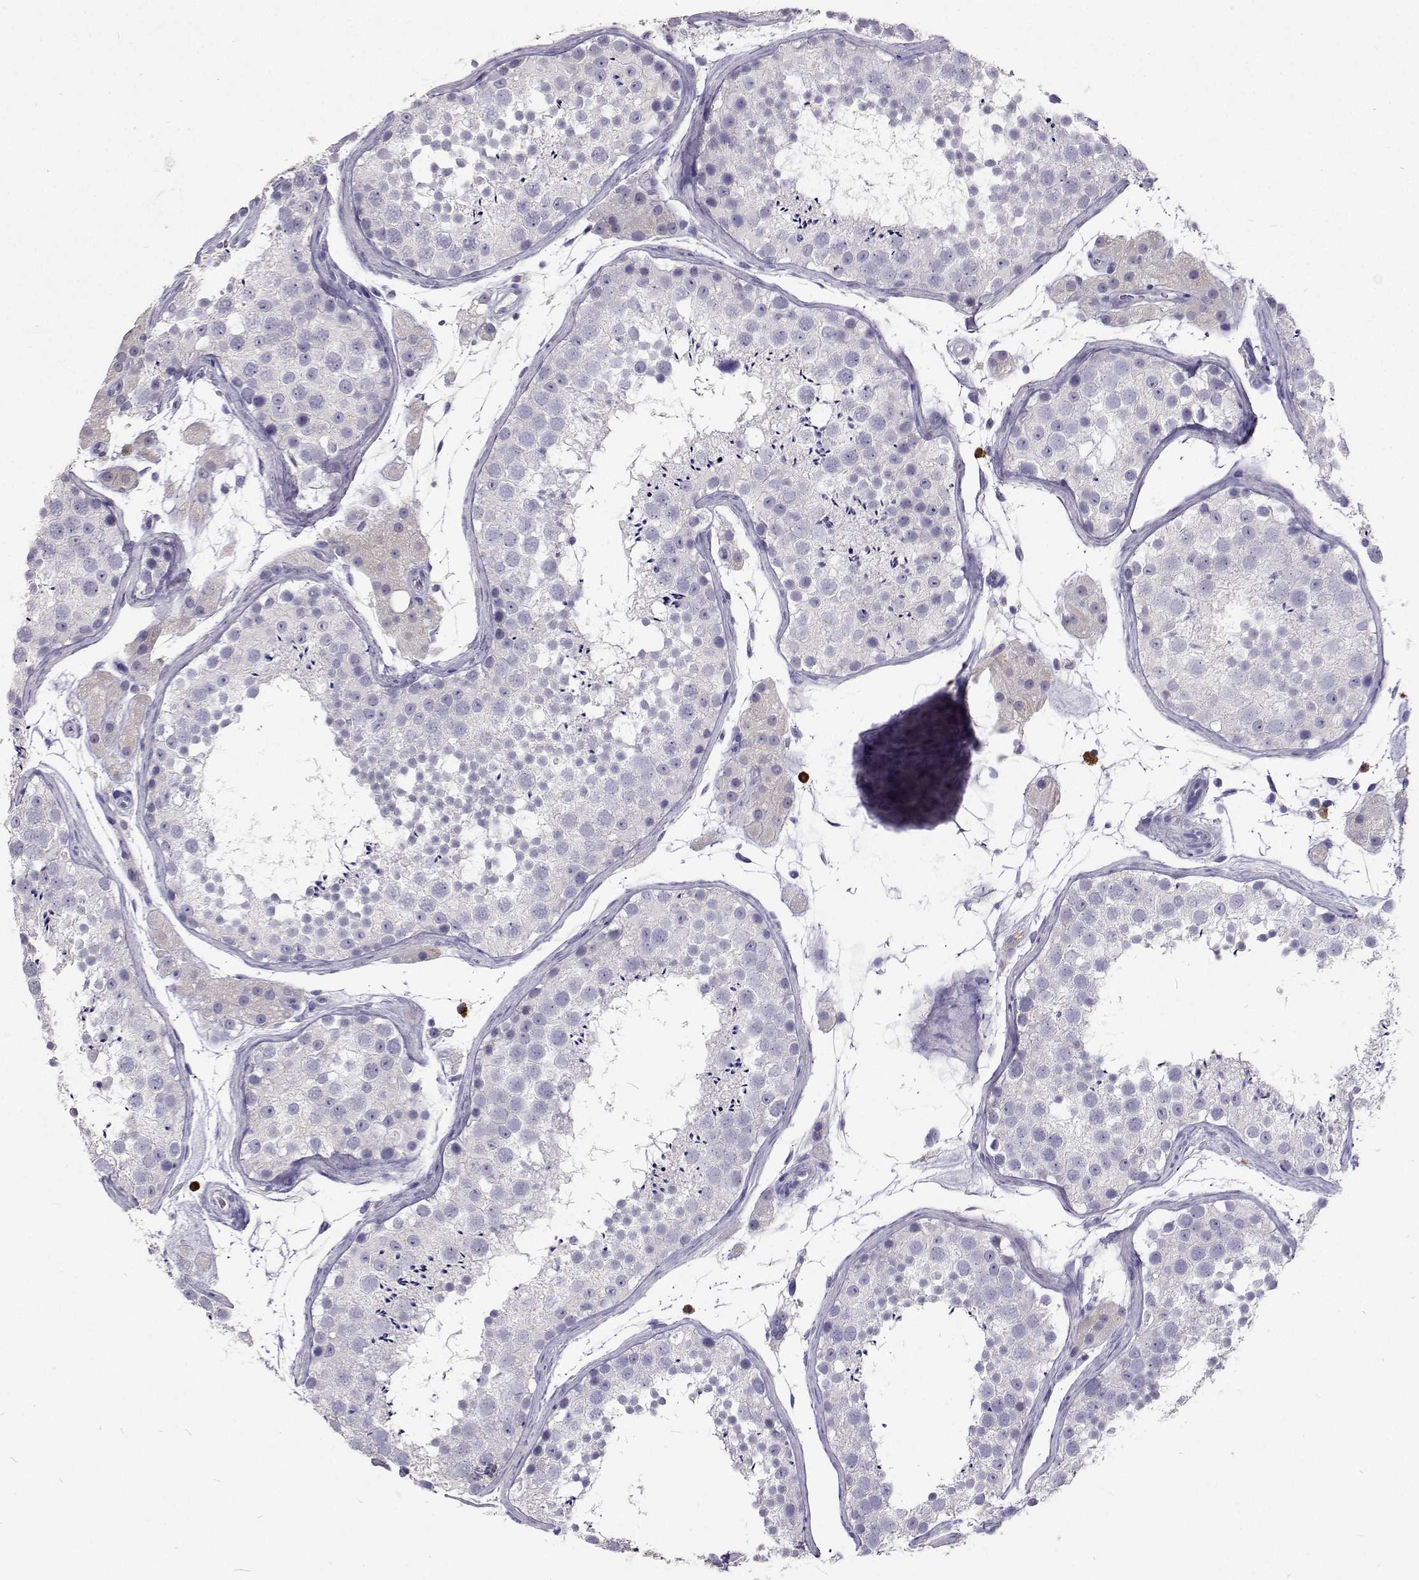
{"staining": {"intensity": "negative", "quantity": "none", "location": "none"}, "tissue": "testis", "cell_type": "Cells in seminiferous ducts", "image_type": "normal", "snomed": [{"axis": "morphology", "description": "Normal tissue, NOS"}, {"axis": "topography", "description": "Testis"}], "caption": "Cells in seminiferous ducts are negative for protein expression in normal human testis.", "gene": "CFAP44", "patient": {"sex": "male", "age": 41}}